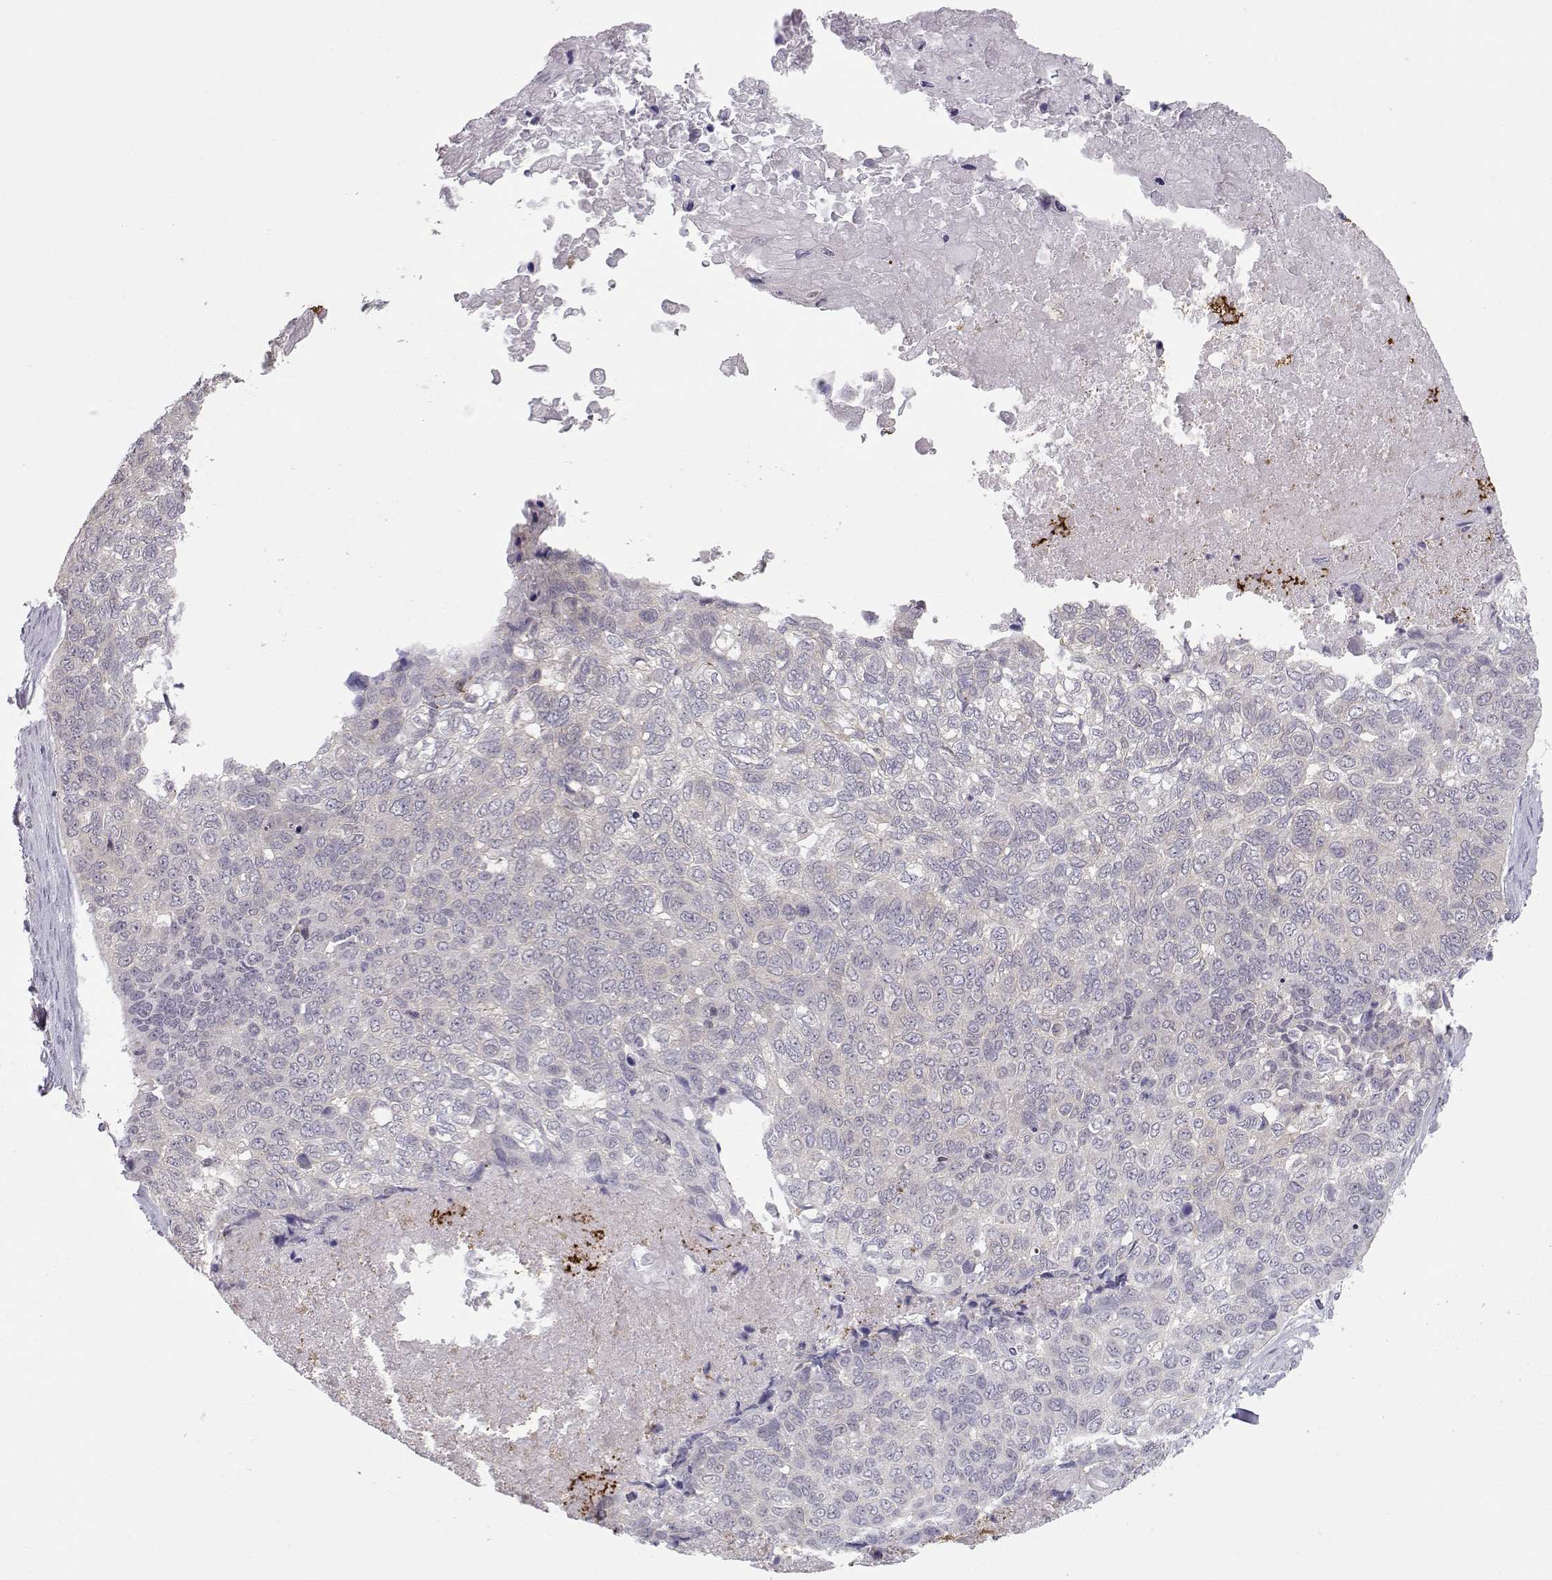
{"staining": {"intensity": "negative", "quantity": "none", "location": "none"}, "tissue": "lung cancer", "cell_type": "Tumor cells", "image_type": "cancer", "snomed": [{"axis": "morphology", "description": "Squamous cell carcinoma, NOS"}, {"axis": "topography", "description": "Lung"}], "caption": "High power microscopy image of an immunohistochemistry histopathology image of squamous cell carcinoma (lung), revealing no significant positivity in tumor cells.", "gene": "NPVF", "patient": {"sex": "male", "age": 69}}